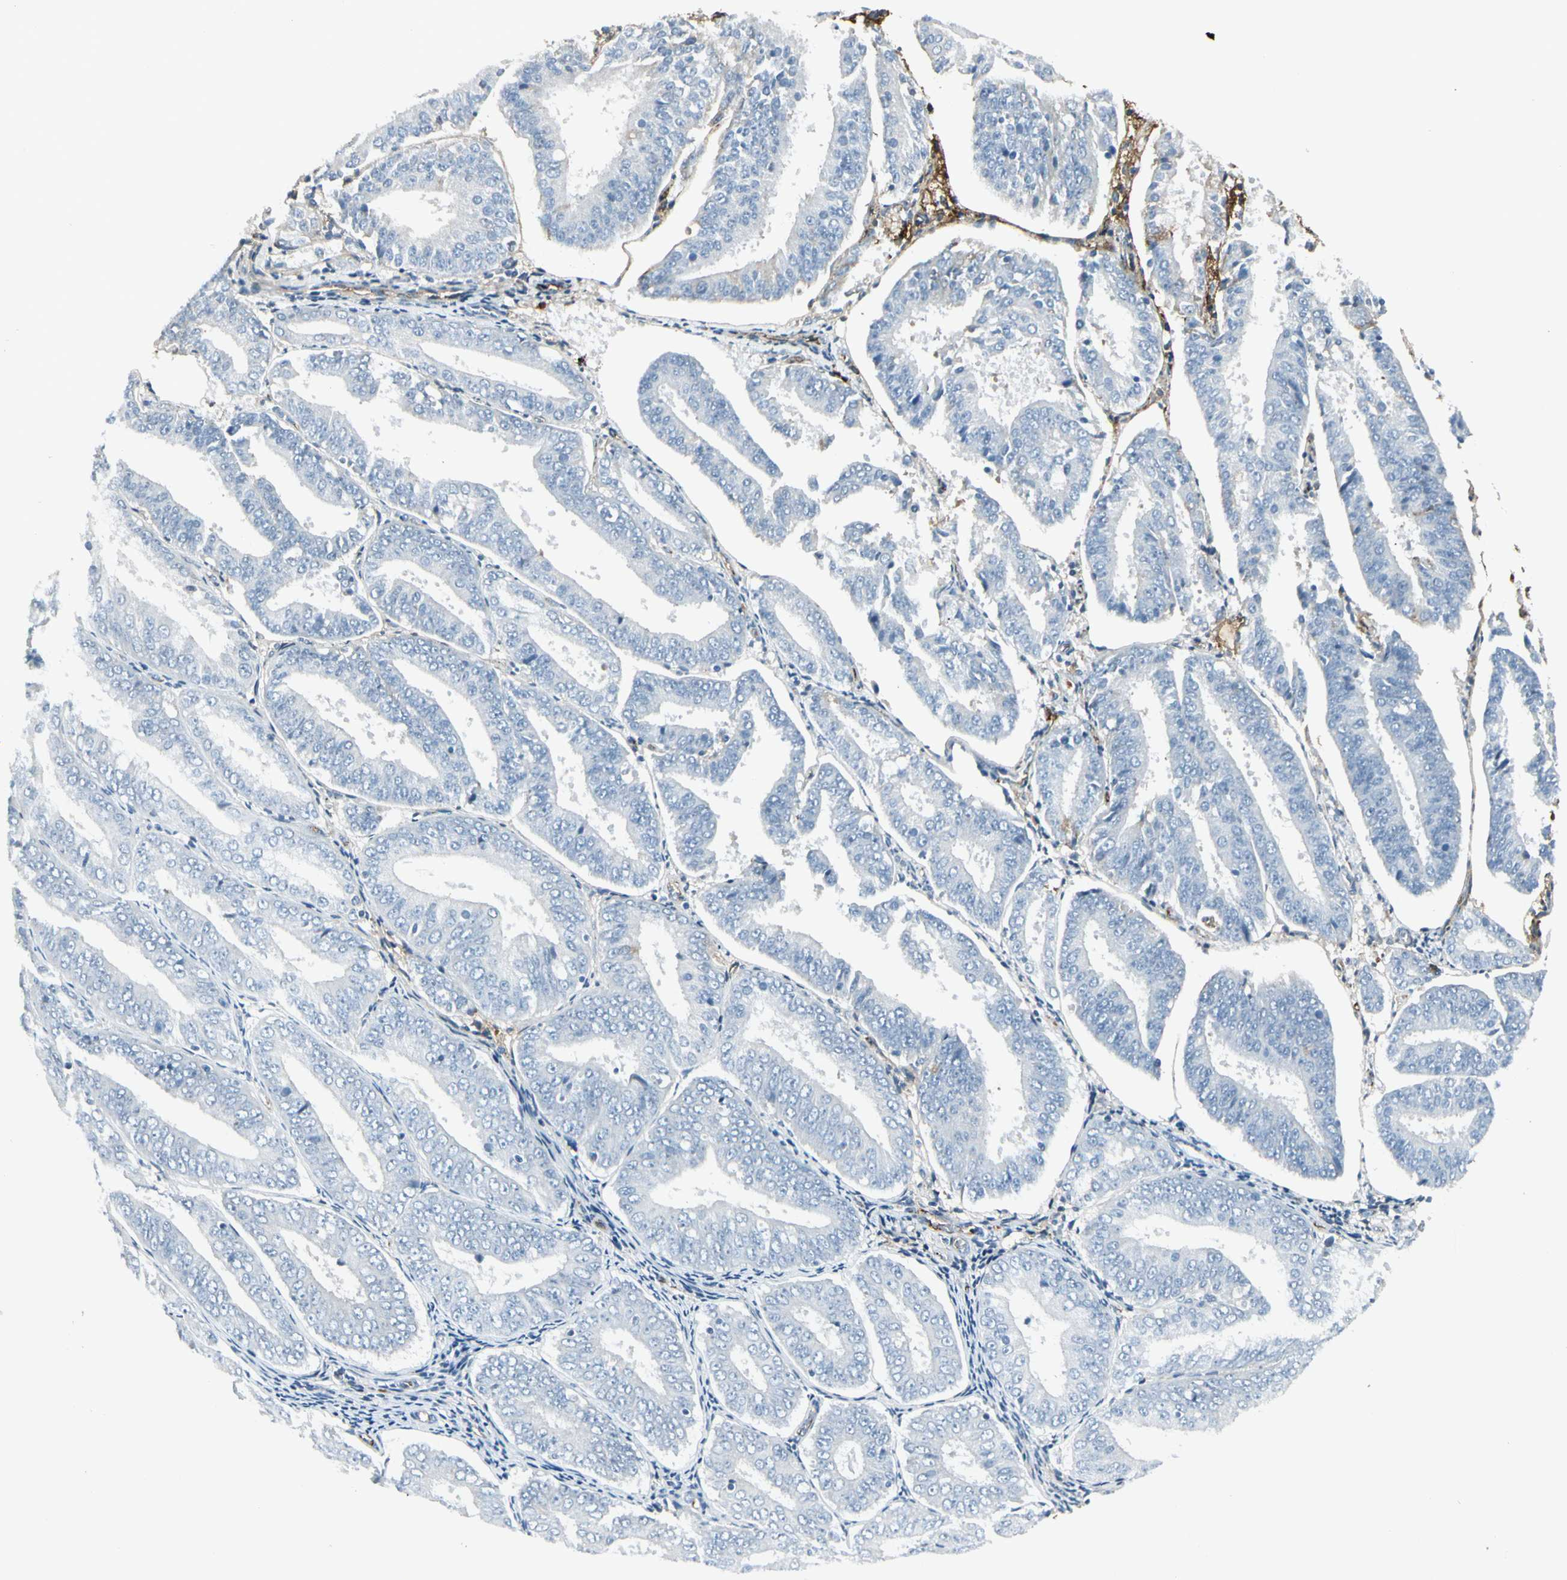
{"staining": {"intensity": "negative", "quantity": "none", "location": "none"}, "tissue": "endometrial cancer", "cell_type": "Tumor cells", "image_type": "cancer", "snomed": [{"axis": "morphology", "description": "Adenocarcinoma, NOS"}, {"axis": "topography", "description": "Endometrium"}], "caption": "The histopathology image displays no staining of tumor cells in endometrial cancer.", "gene": "IGHM", "patient": {"sex": "female", "age": 63}}